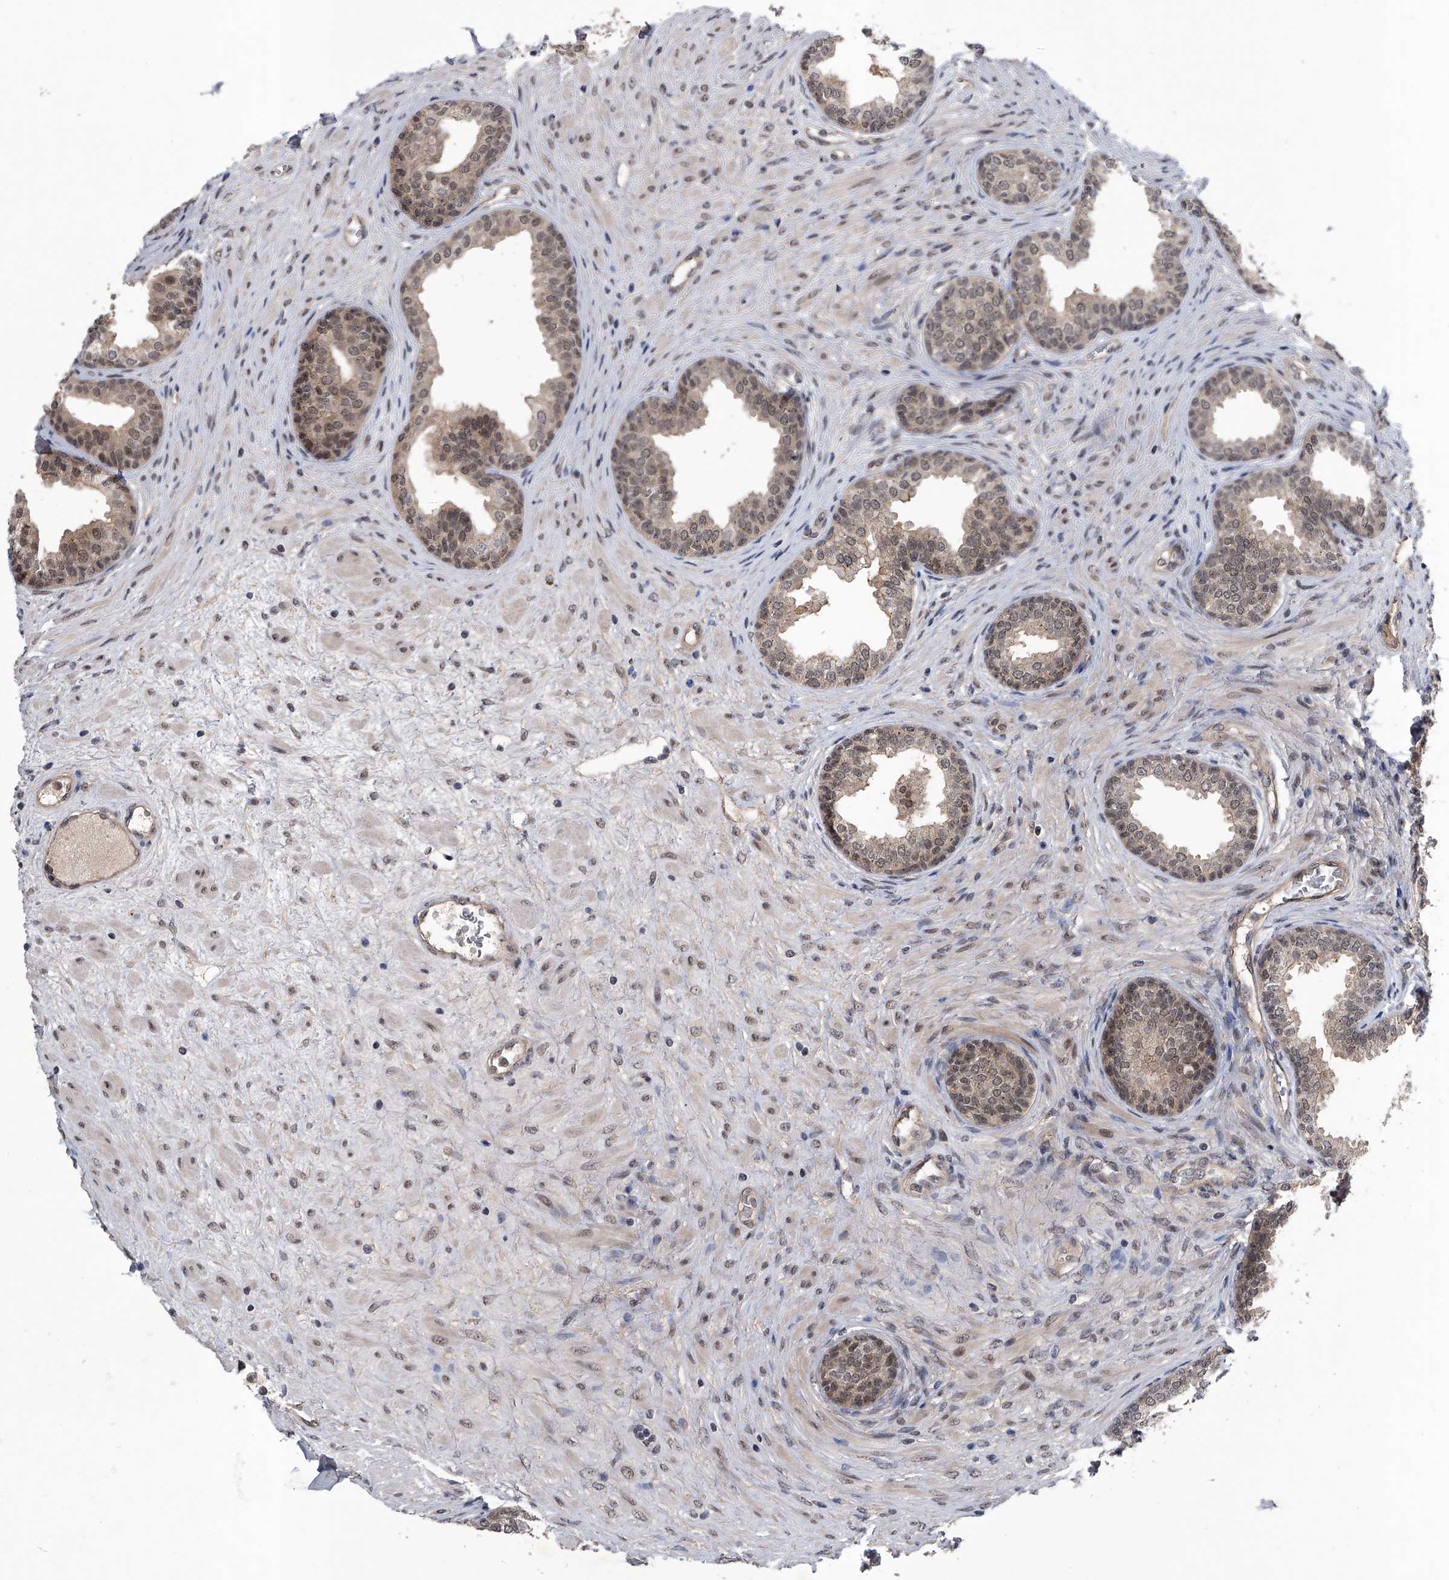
{"staining": {"intensity": "weak", "quantity": "25%-75%", "location": "cytoplasmic/membranous,nuclear"}, "tissue": "prostate", "cell_type": "Glandular cells", "image_type": "normal", "snomed": [{"axis": "morphology", "description": "Normal tissue, NOS"}, {"axis": "topography", "description": "Prostate"}], "caption": "IHC photomicrograph of unremarkable prostate: human prostate stained using IHC exhibits low levels of weak protein expression localized specifically in the cytoplasmic/membranous,nuclear of glandular cells, appearing as a cytoplasmic/membranous,nuclear brown color.", "gene": "SLC12A8", "patient": {"sex": "male", "age": 76}}